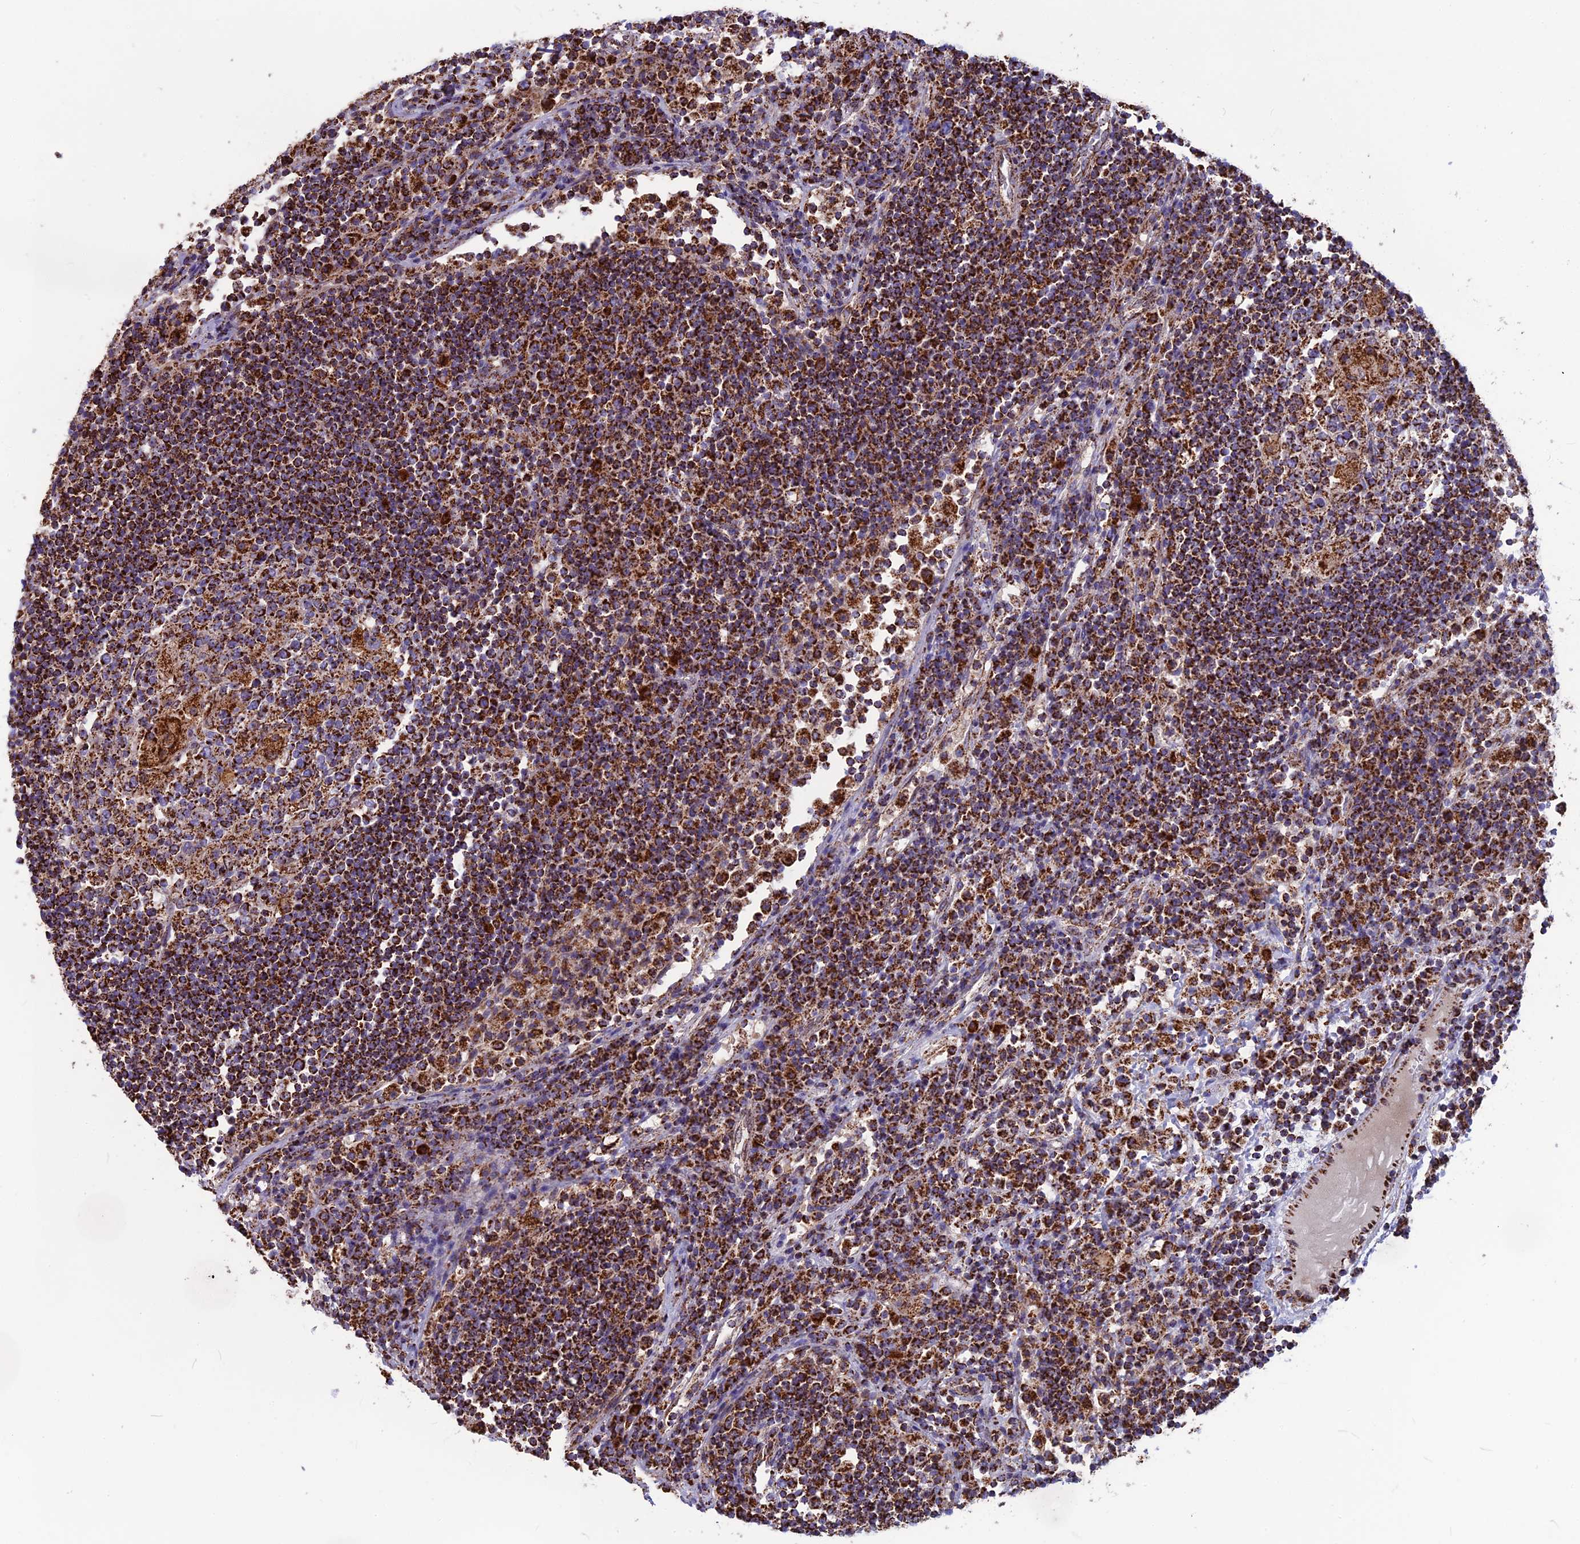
{"staining": {"intensity": "strong", "quantity": ">75%", "location": "cytoplasmic/membranous"}, "tissue": "lymph node", "cell_type": "Germinal center cells", "image_type": "normal", "snomed": [{"axis": "morphology", "description": "Normal tissue, NOS"}, {"axis": "topography", "description": "Lymph node"}], "caption": "DAB immunohistochemical staining of benign human lymph node demonstrates strong cytoplasmic/membranous protein positivity in approximately >75% of germinal center cells. (brown staining indicates protein expression, while blue staining denotes nuclei).", "gene": "CS", "patient": {"sex": "female", "age": 53}}